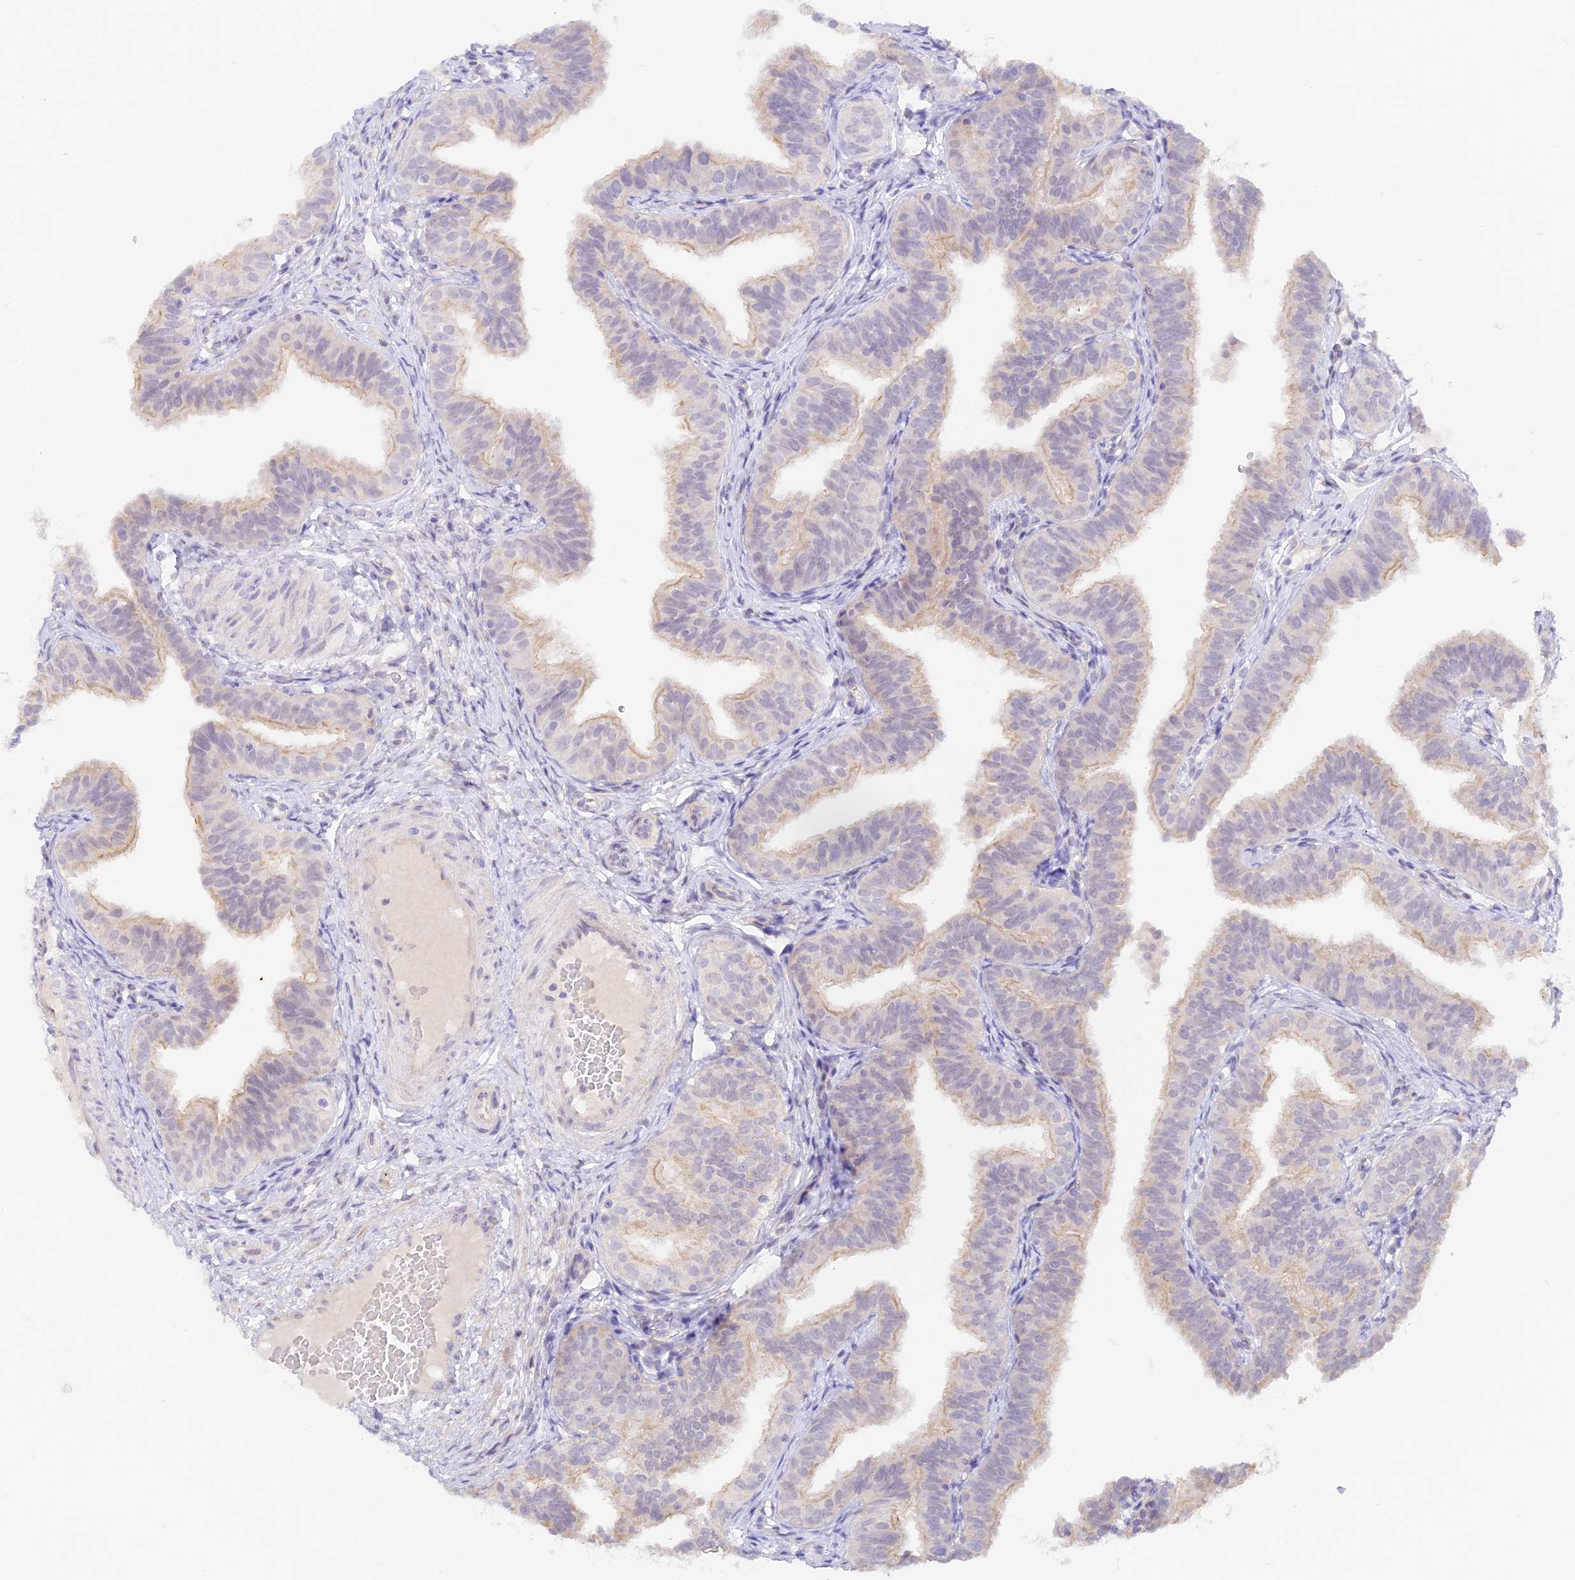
{"staining": {"intensity": "weak", "quantity": "25%-75%", "location": "cytoplasmic/membranous"}, "tissue": "fallopian tube", "cell_type": "Glandular cells", "image_type": "normal", "snomed": [{"axis": "morphology", "description": "Normal tissue, NOS"}, {"axis": "topography", "description": "Fallopian tube"}], "caption": "Protein staining by immunohistochemistry demonstrates weak cytoplasmic/membranous expression in about 25%-75% of glandular cells in normal fallopian tube. The staining was performed using DAB, with brown indicating positive protein expression. Nuclei are stained blue with hematoxylin.", "gene": "CAMSAP3", "patient": {"sex": "female", "age": 35}}